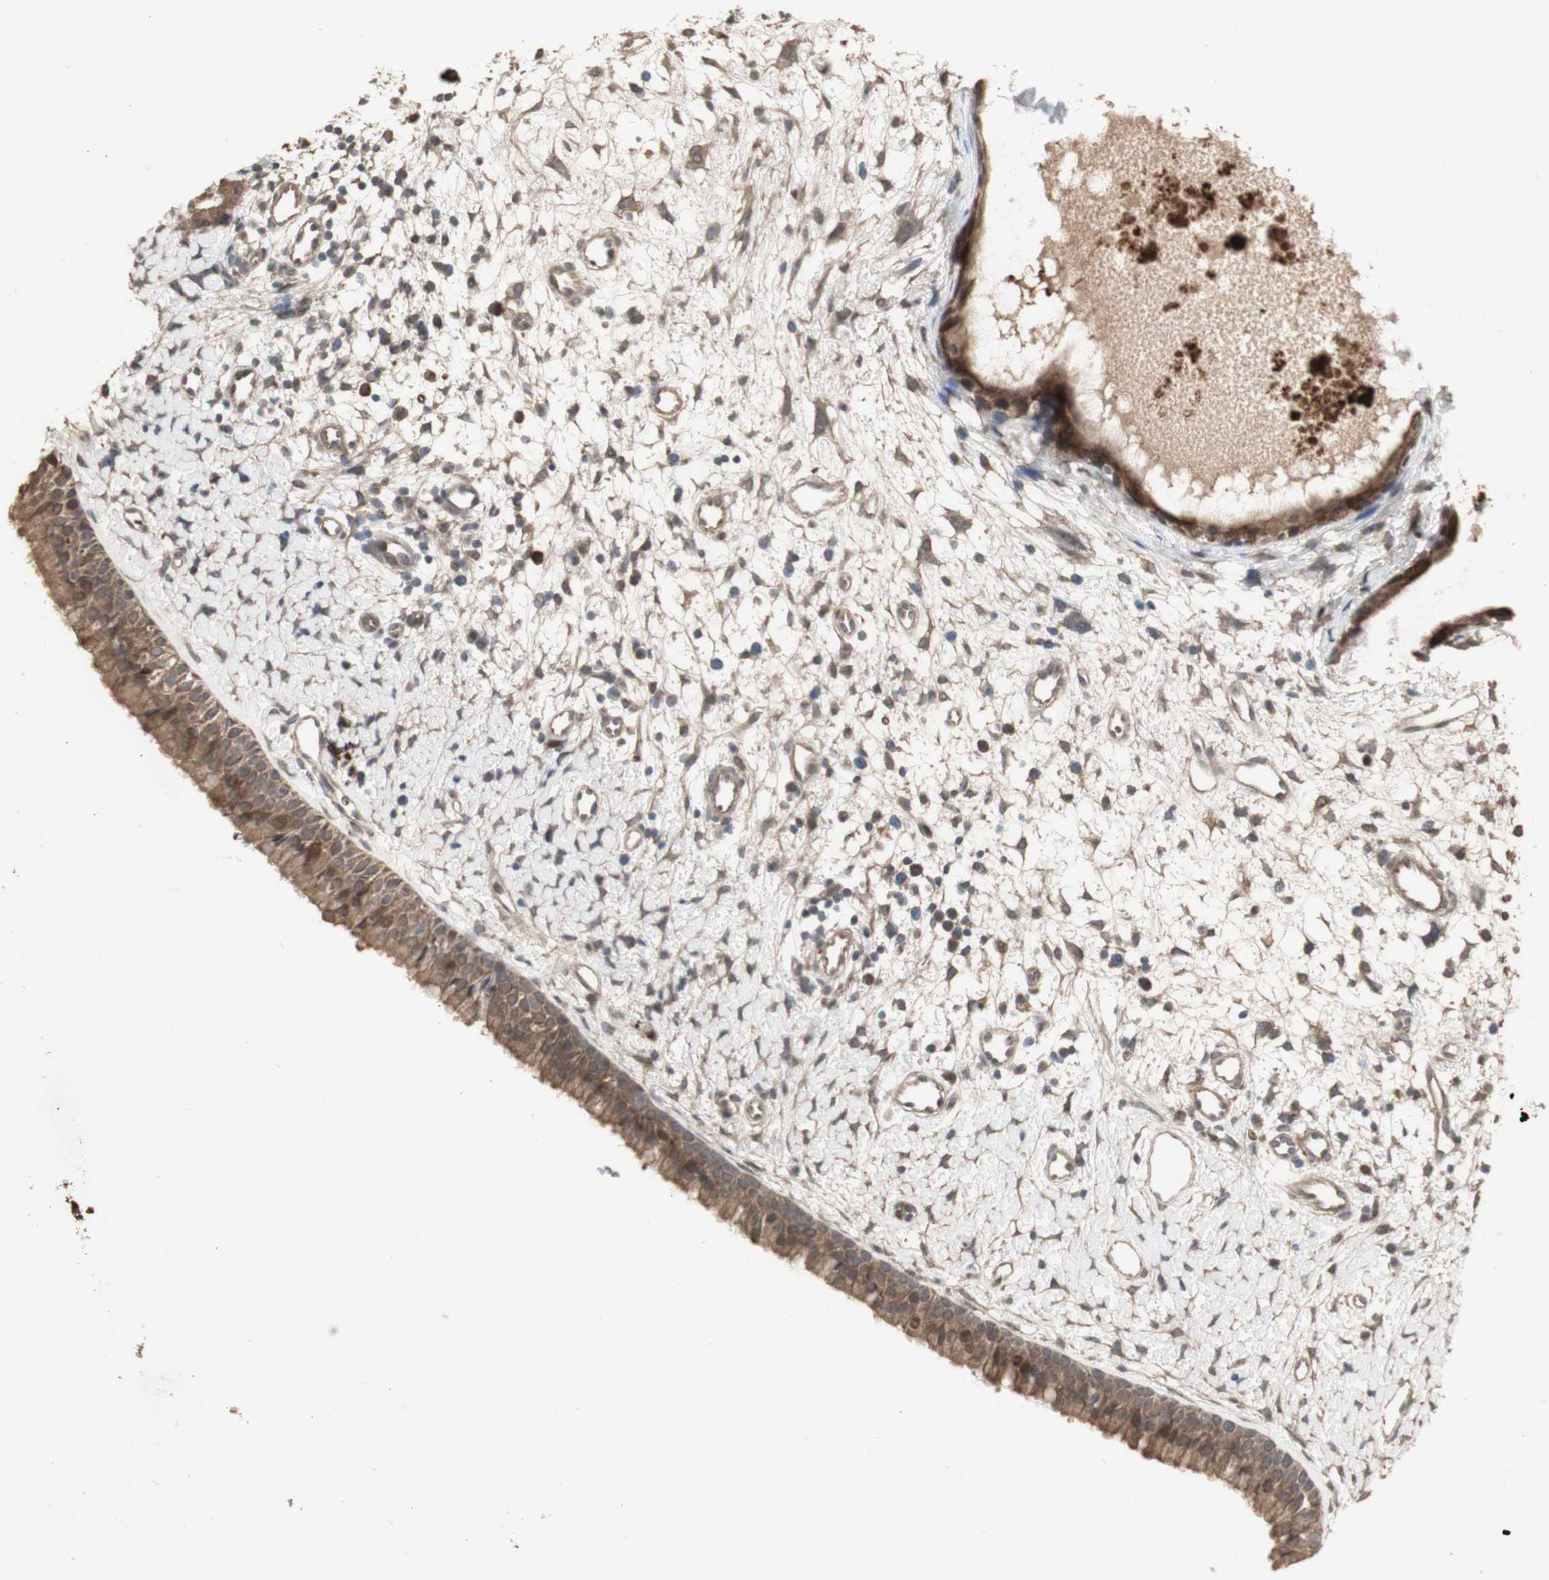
{"staining": {"intensity": "moderate", "quantity": ">75%", "location": "cytoplasmic/membranous"}, "tissue": "nasopharynx", "cell_type": "Respiratory epithelial cells", "image_type": "normal", "snomed": [{"axis": "morphology", "description": "Normal tissue, NOS"}, {"axis": "topography", "description": "Nasopharynx"}], "caption": "Respiratory epithelial cells show moderate cytoplasmic/membranous expression in about >75% of cells in normal nasopharynx. (DAB = brown stain, brightfield microscopy at high magnification).", "gene": "ALOX12", "patient": {"sex": "male", "age": 22}}